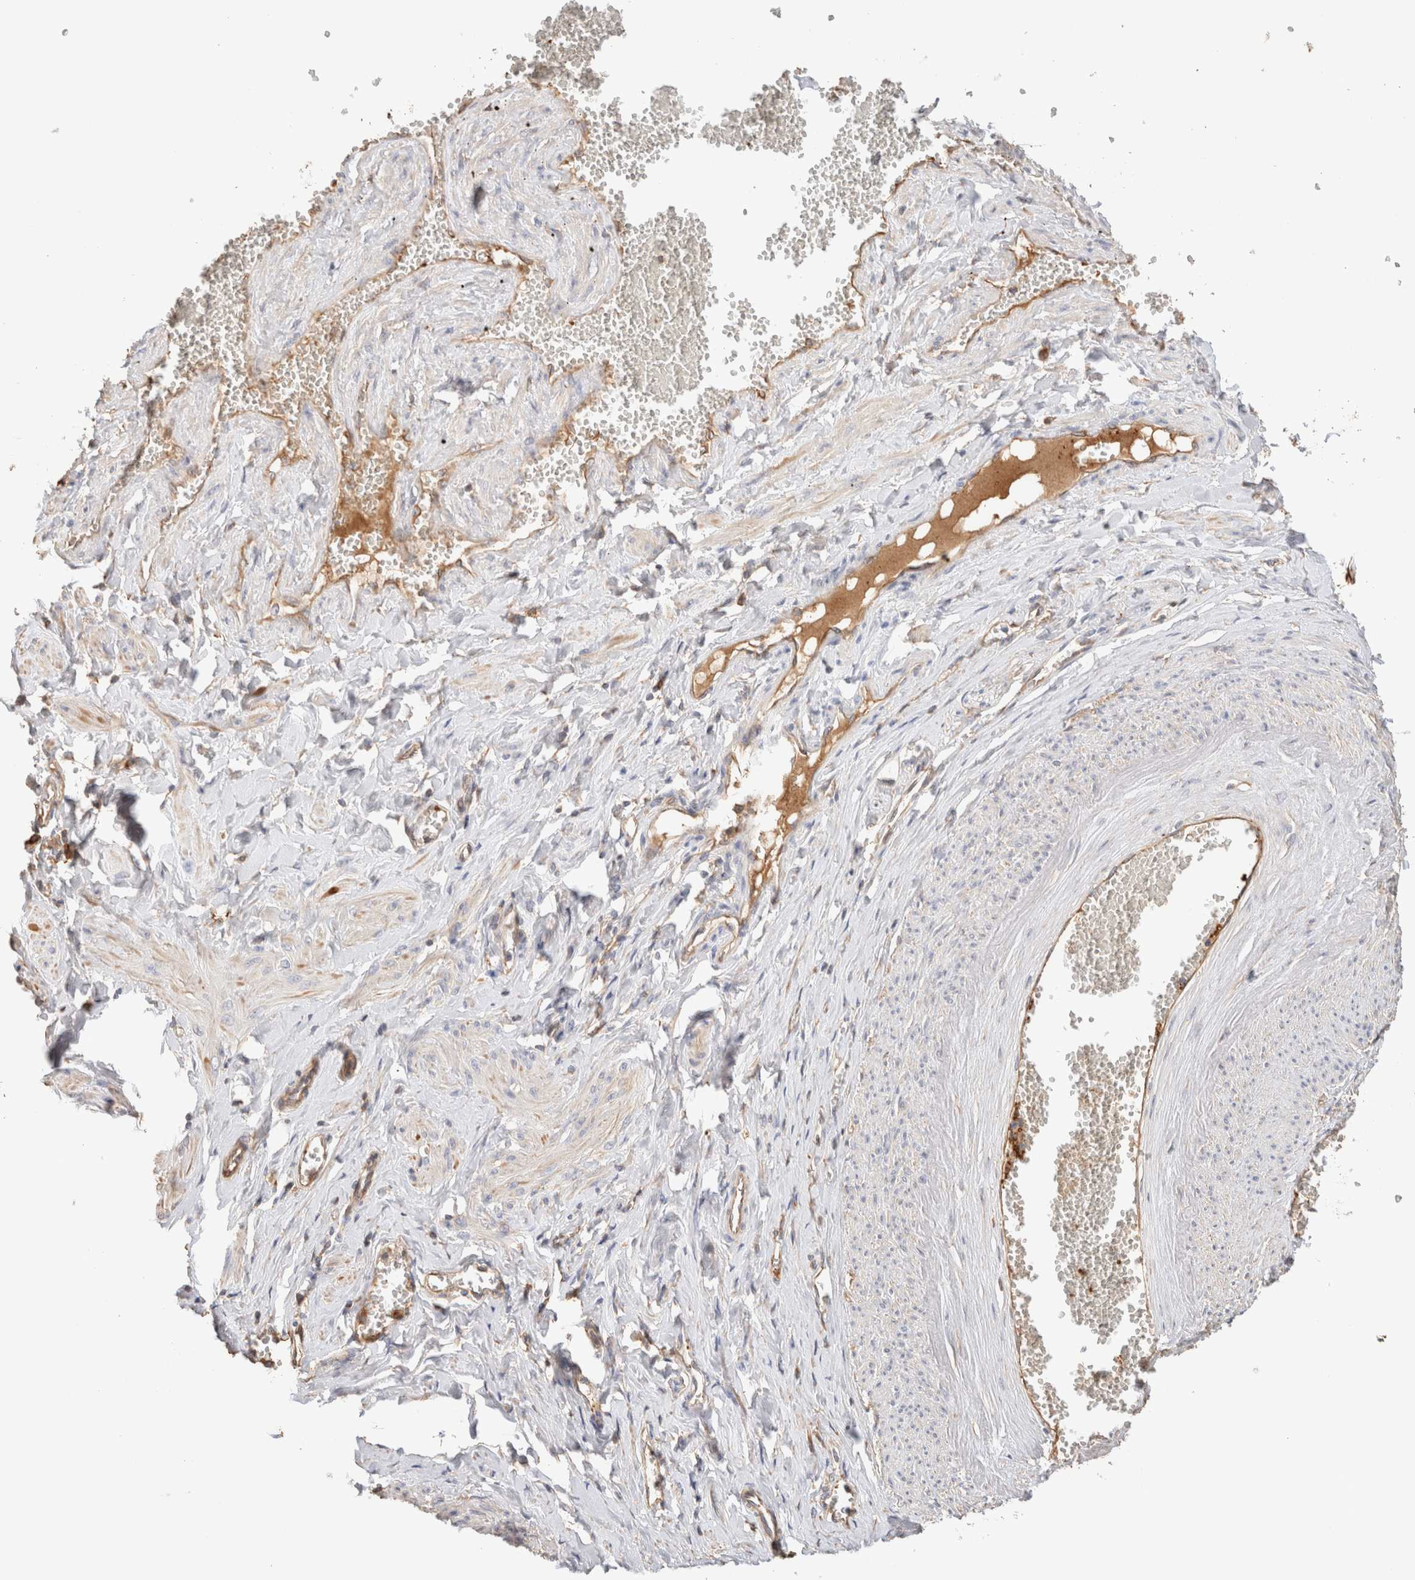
{"staining": {"intensity": "weak", "quantity": "<25%", "location": "cytoplasmic/membranous"}, "tissue": "adipose tissue", "cell_type": "Adipocytes", "image_type": "normal", "snomed": [{"axis": "morphology", "description": "Normal tissue, NOS"}, {"axis": "topography", "description": "Vascular tissue"}, {"axis": "topography", "description": "Fallopian tube"}, {"axis": "topography", "description": "Ovary"}], "caption": "Micrograph shows no significant protein expression in adipocytes of unremarkable adipose tissue. The staining was performed using DAB to visualize the protein expression in brown, while the nuclei were stained in blue with hematoxylin (Magnification: 20x).", "gene": "PROS1", "patient": {"sex": "female", "age": 67}}